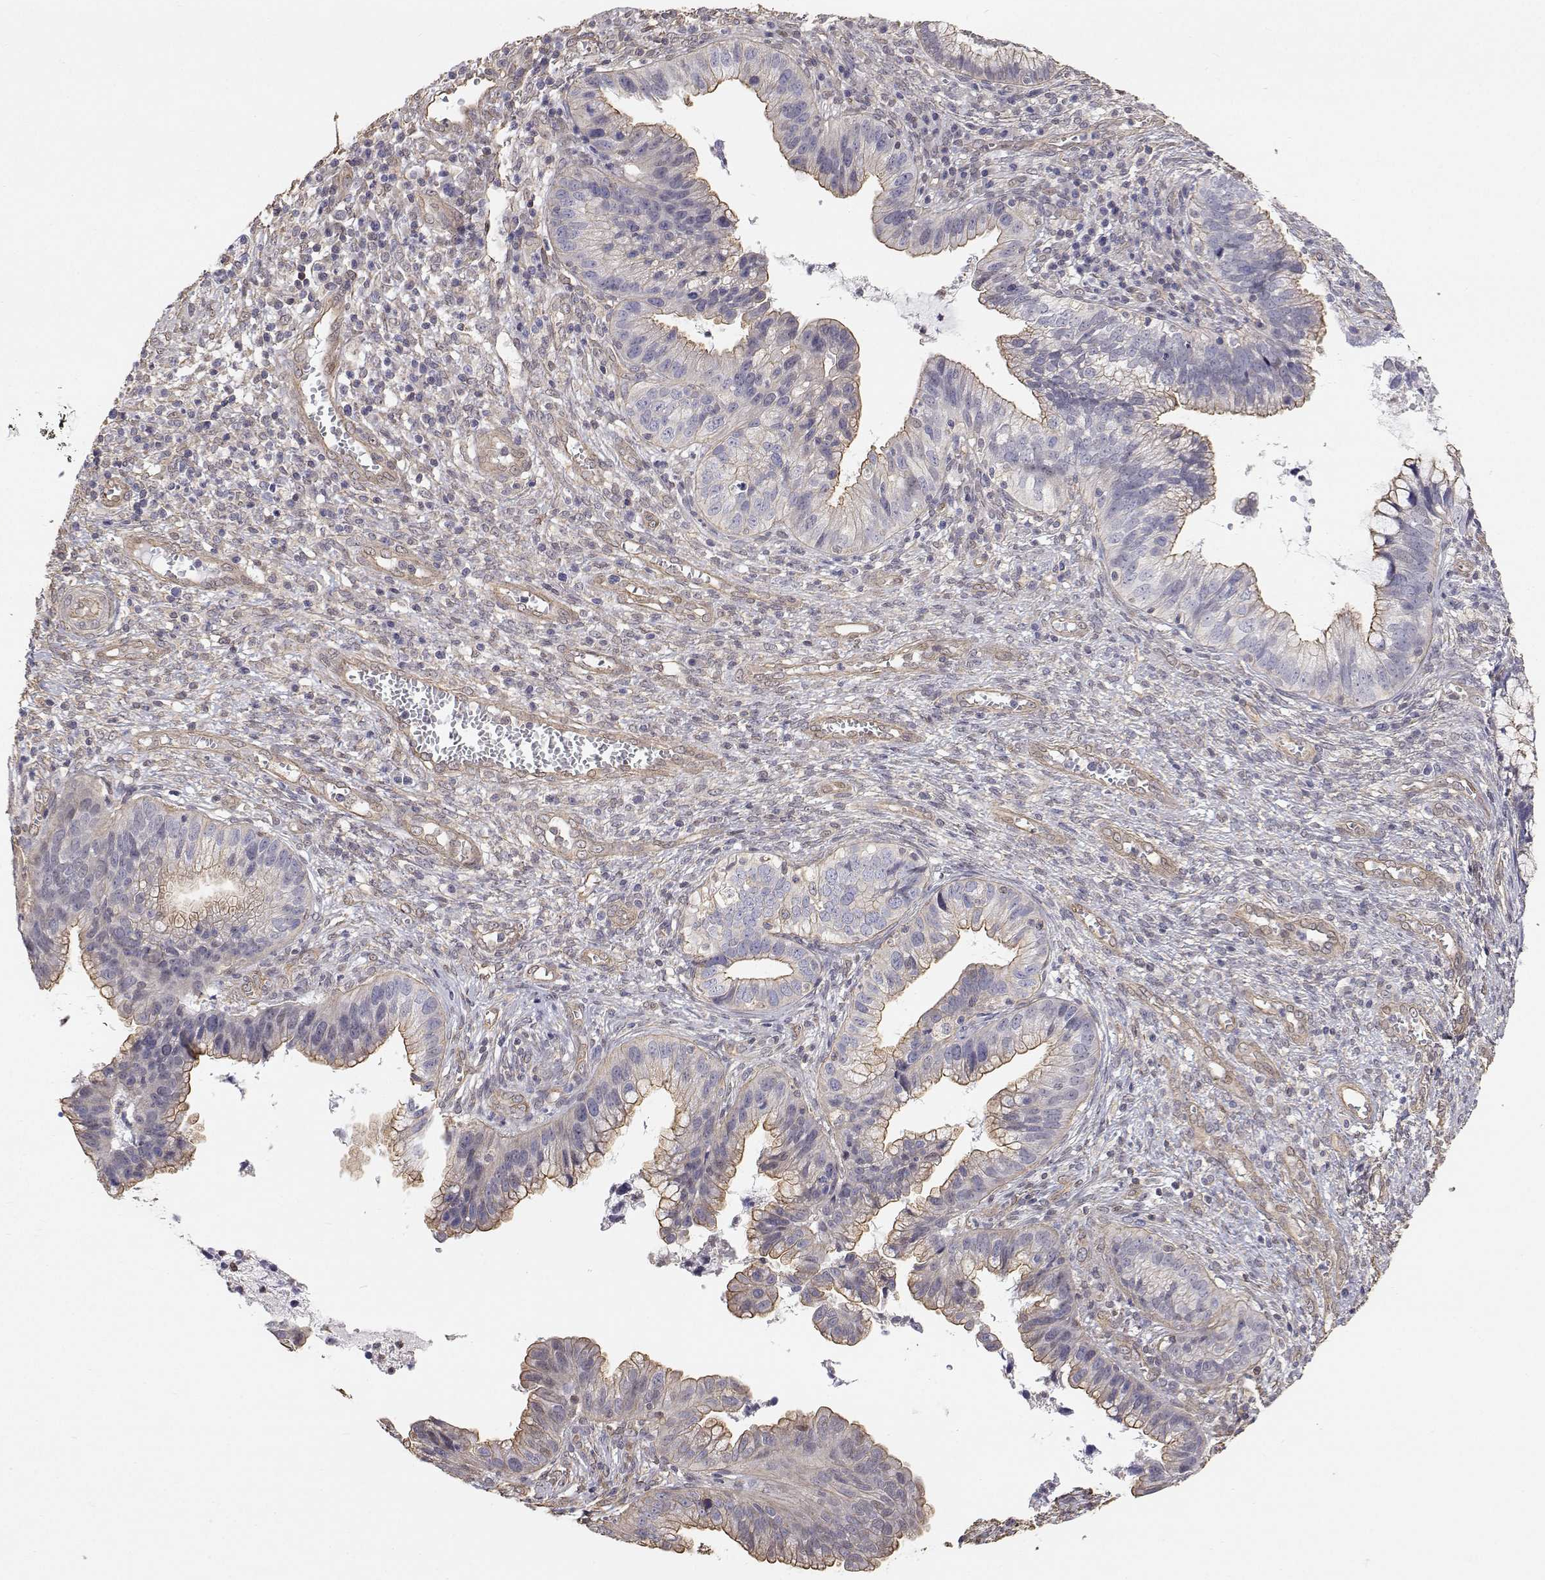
{"staining": {"intensity": "weak", "quantity": "<25%", "location": "cytoplasmic/membranous"}, "tissue": "cervical cancer", "cell_type": "Tumor cells", "image_type": "cancer", "snomed": [{"axis": "morphology", "description": "Adenocarcinoma, NOS"}, {"axis": "topography", "description": "Cervix"}], "caption": "Tumor cells show no significant staining in cervical cancer.", "gene": "GSDMA", "patient": {"sex": "female", "age": 34}}